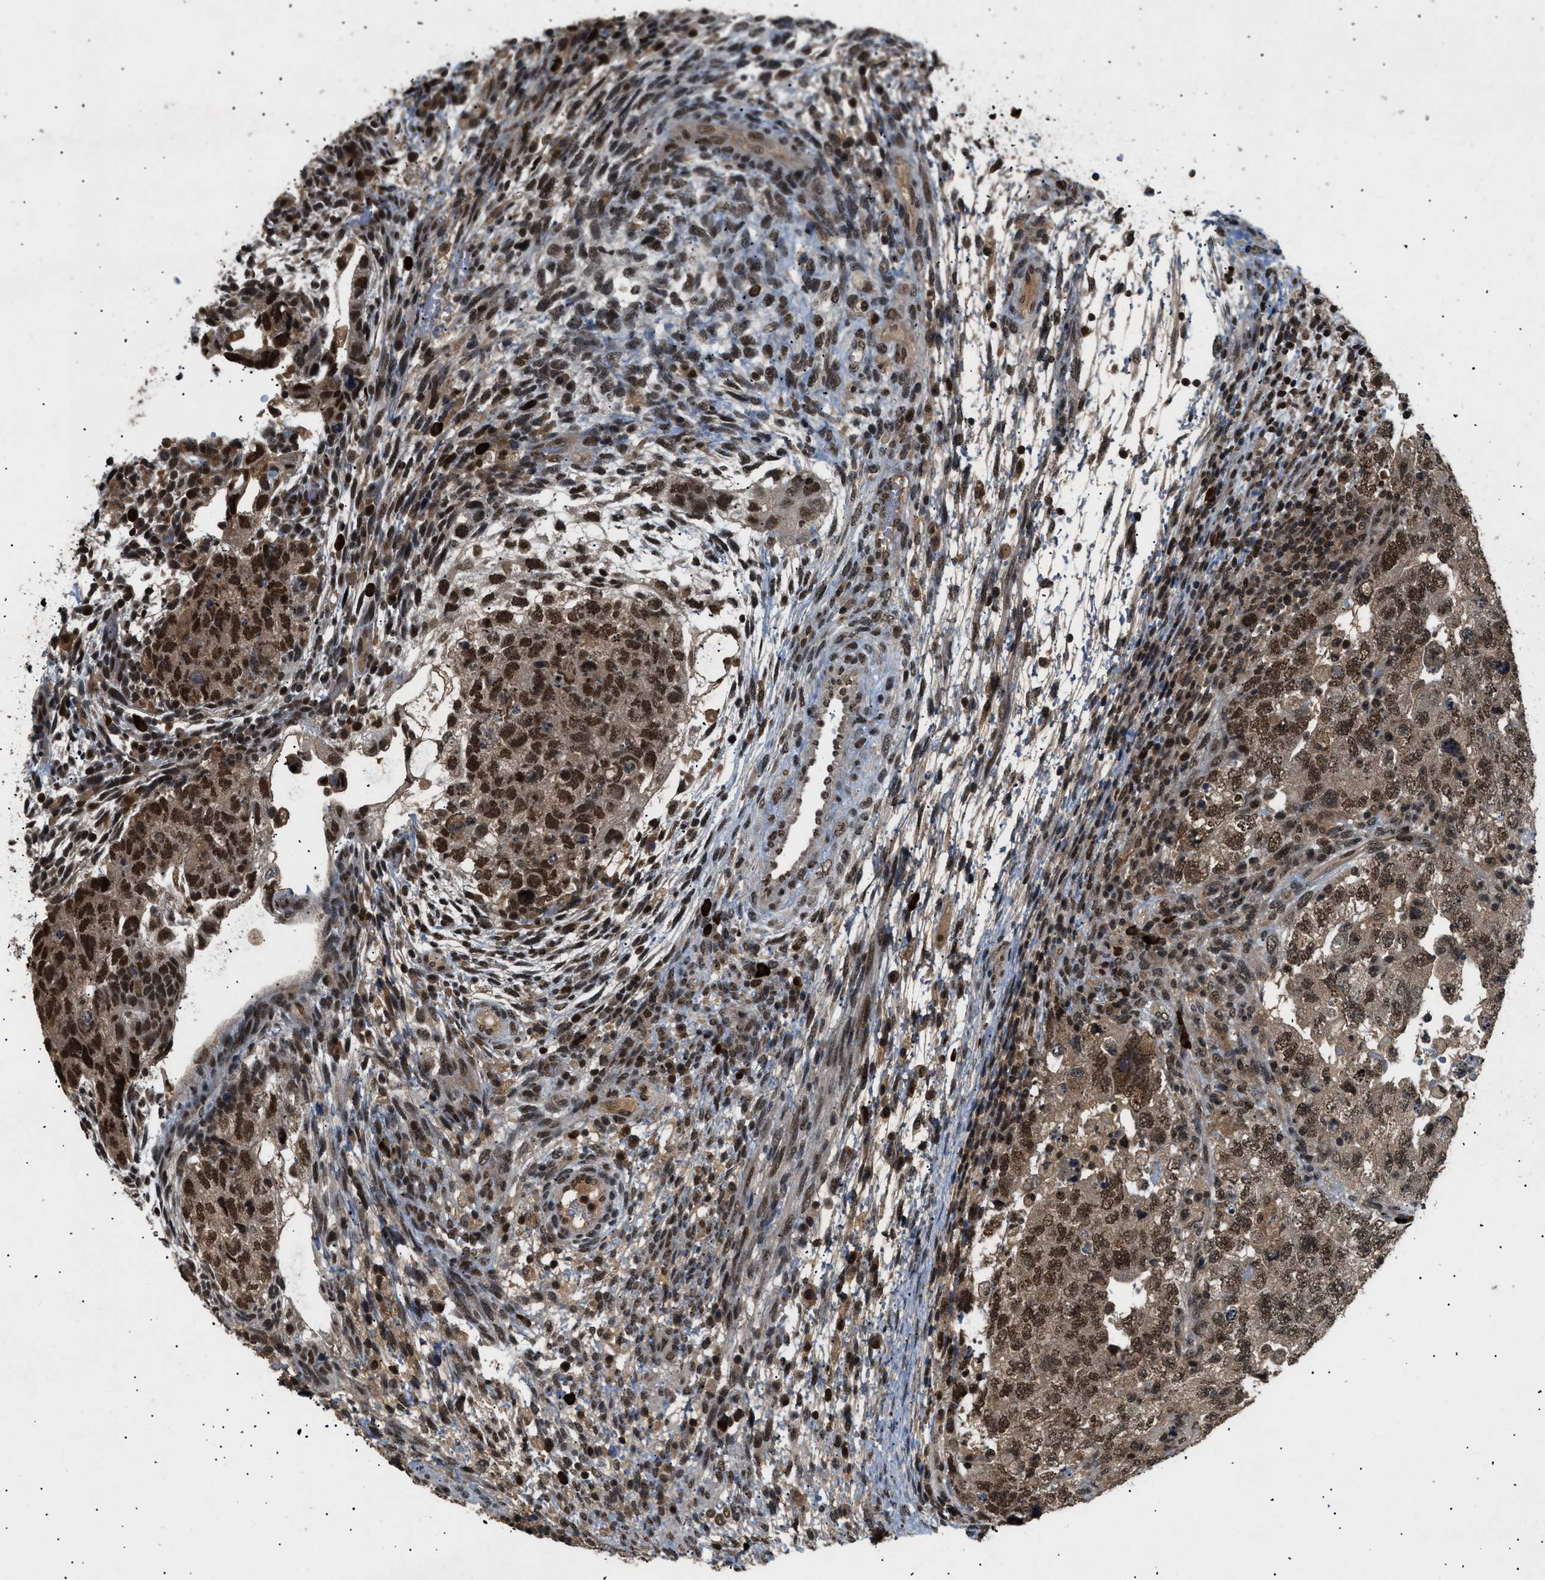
{"staining": {"intensity": "strong", "quantity": ">75%", "location": "cytoplasmic/membranous,nuclear"}, "tissue": "testis cancer", "cell_type": "Tumor cells", "image_type": "cancer", "snomed": [{"axis": "morphology", "description": "Carcinoma, Embryonal, NOS"}, {"axis": "topography", "description": "Testis"}], "caption": "An immunohistochemistry image of neoplastic tissue is shown. Protein staining in brown highlights strong cytoplasmic/membranous and nuclear positivity in testis cancer (embryonal carcinoma) within tumor cells.", "gene": "RBM5", "patient": {"sex": "male", "age": 36}}